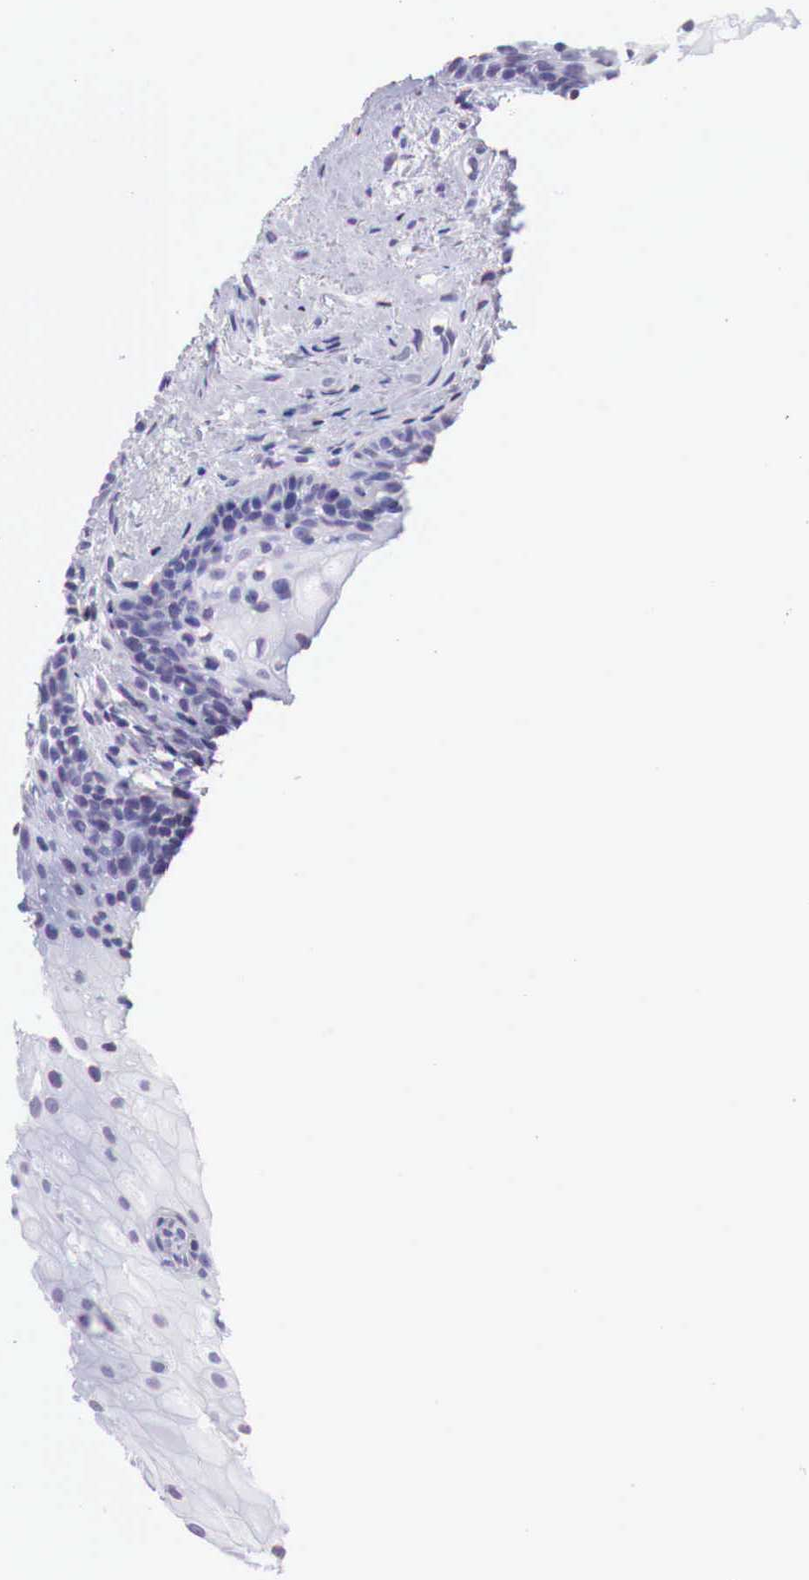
{"staining": {"intensity": "negative", "quantity": "none", "location": "none"}, "tissue": "oral mucosa", "cell_type": "Squamous epithelial cells", "image_type": "normal", "snomed": [{"axis": "morphology", "description": "Normal tissue, NOS"}, {"axis": "topography", "description": "Oral tissue"}], "caption": "Immunohistochemistry of normal oral mucosa demonstrates no positivity in squamous epithelial cells.", "gene": "PABIR2", "patient": {"sex": "female", "age": 79}}